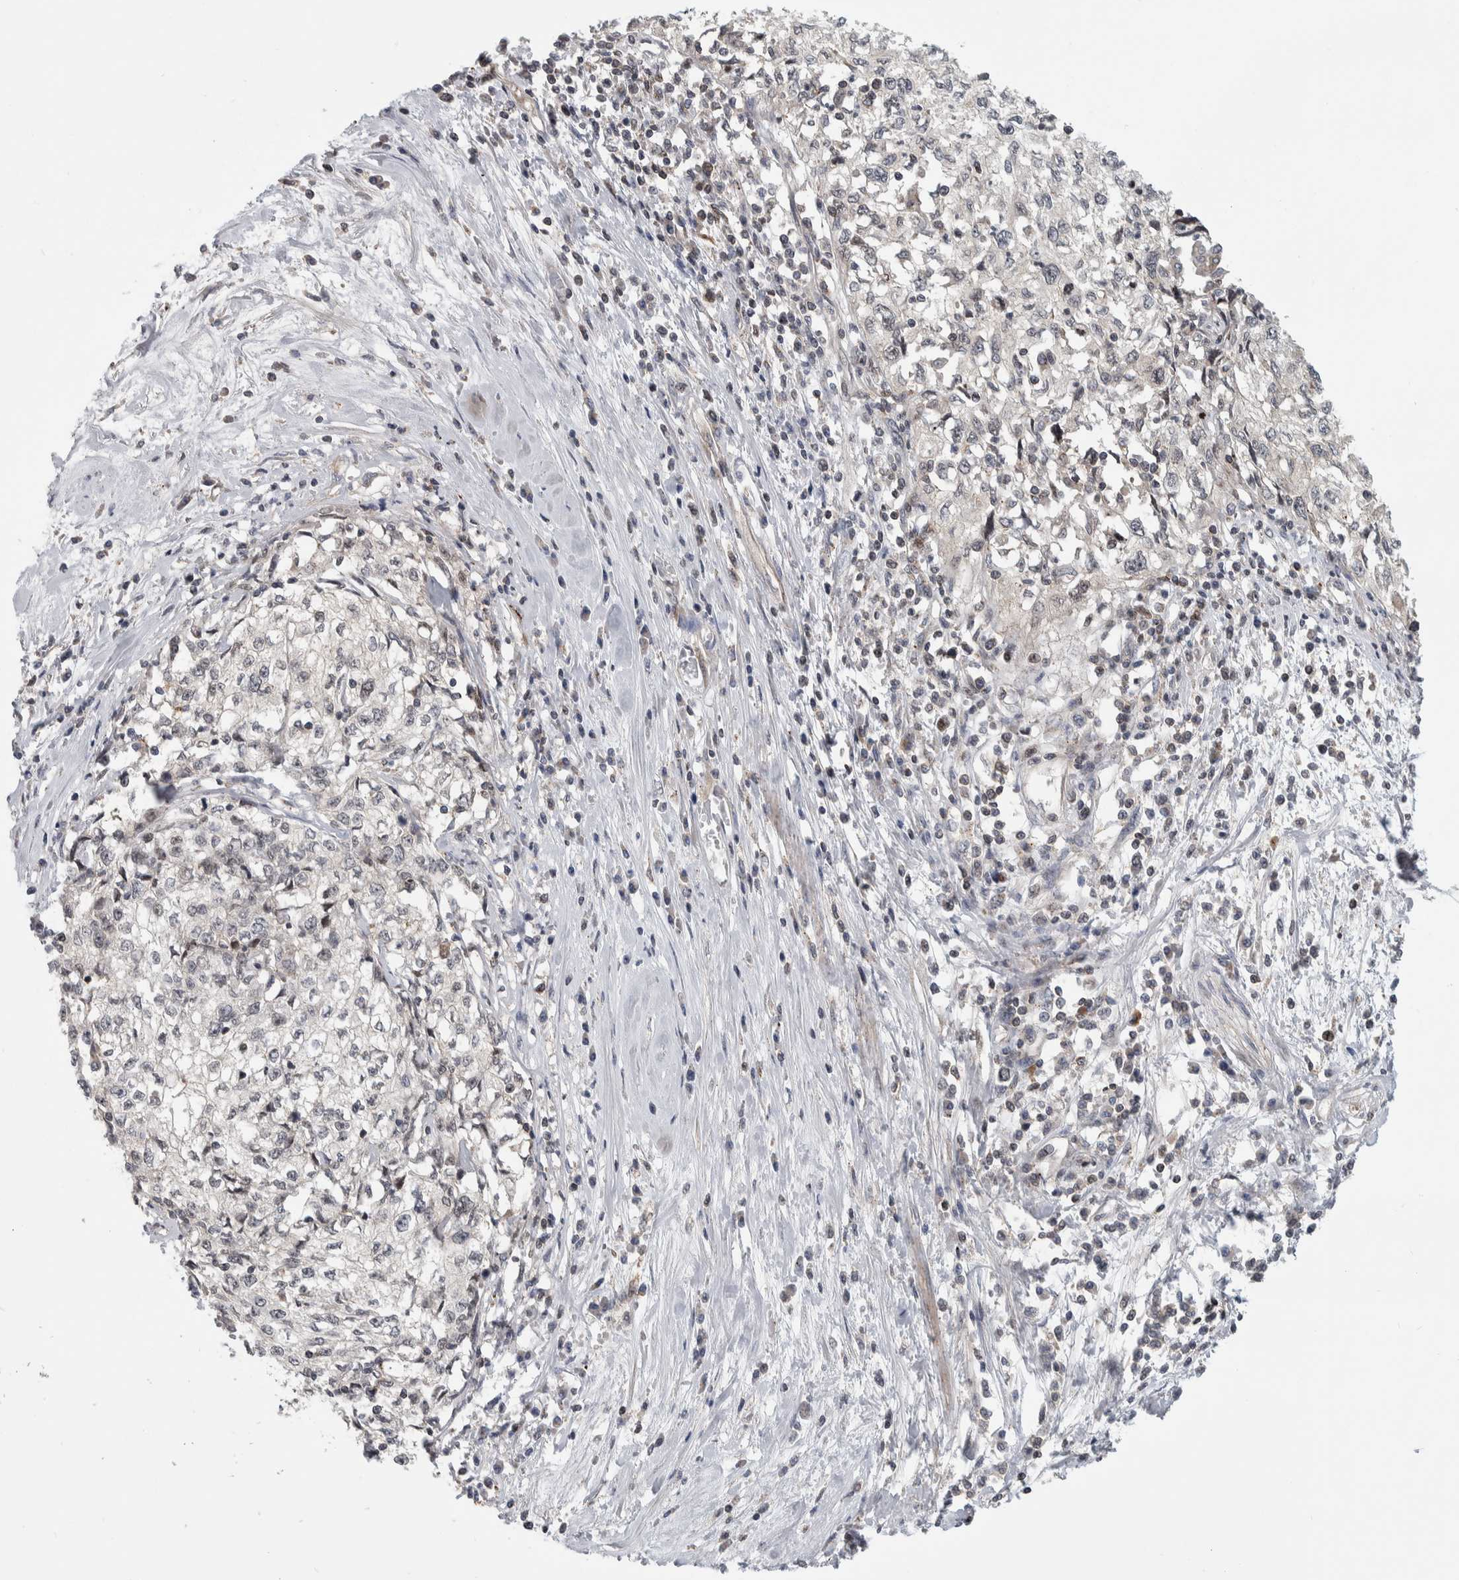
{"staining": {"intensity": "negative", "quantity": "none", "location": "none"}, "tissue": "cervical cancer", "cell_type": "Tumor cells", "image_type": "cancer", "snomed": [{"axis": "morphology", "description": "Squamous cell carcinoma, NOS"}, {"axis": "topography", "description": "Cervix"}], "caption": "Cervical squamous cell carcinoma was stained to show a protein in brown. There is no significant positivity in tumor cells.", "gene": "MSL1", "patient": {"sex": "female", "age": 57}}